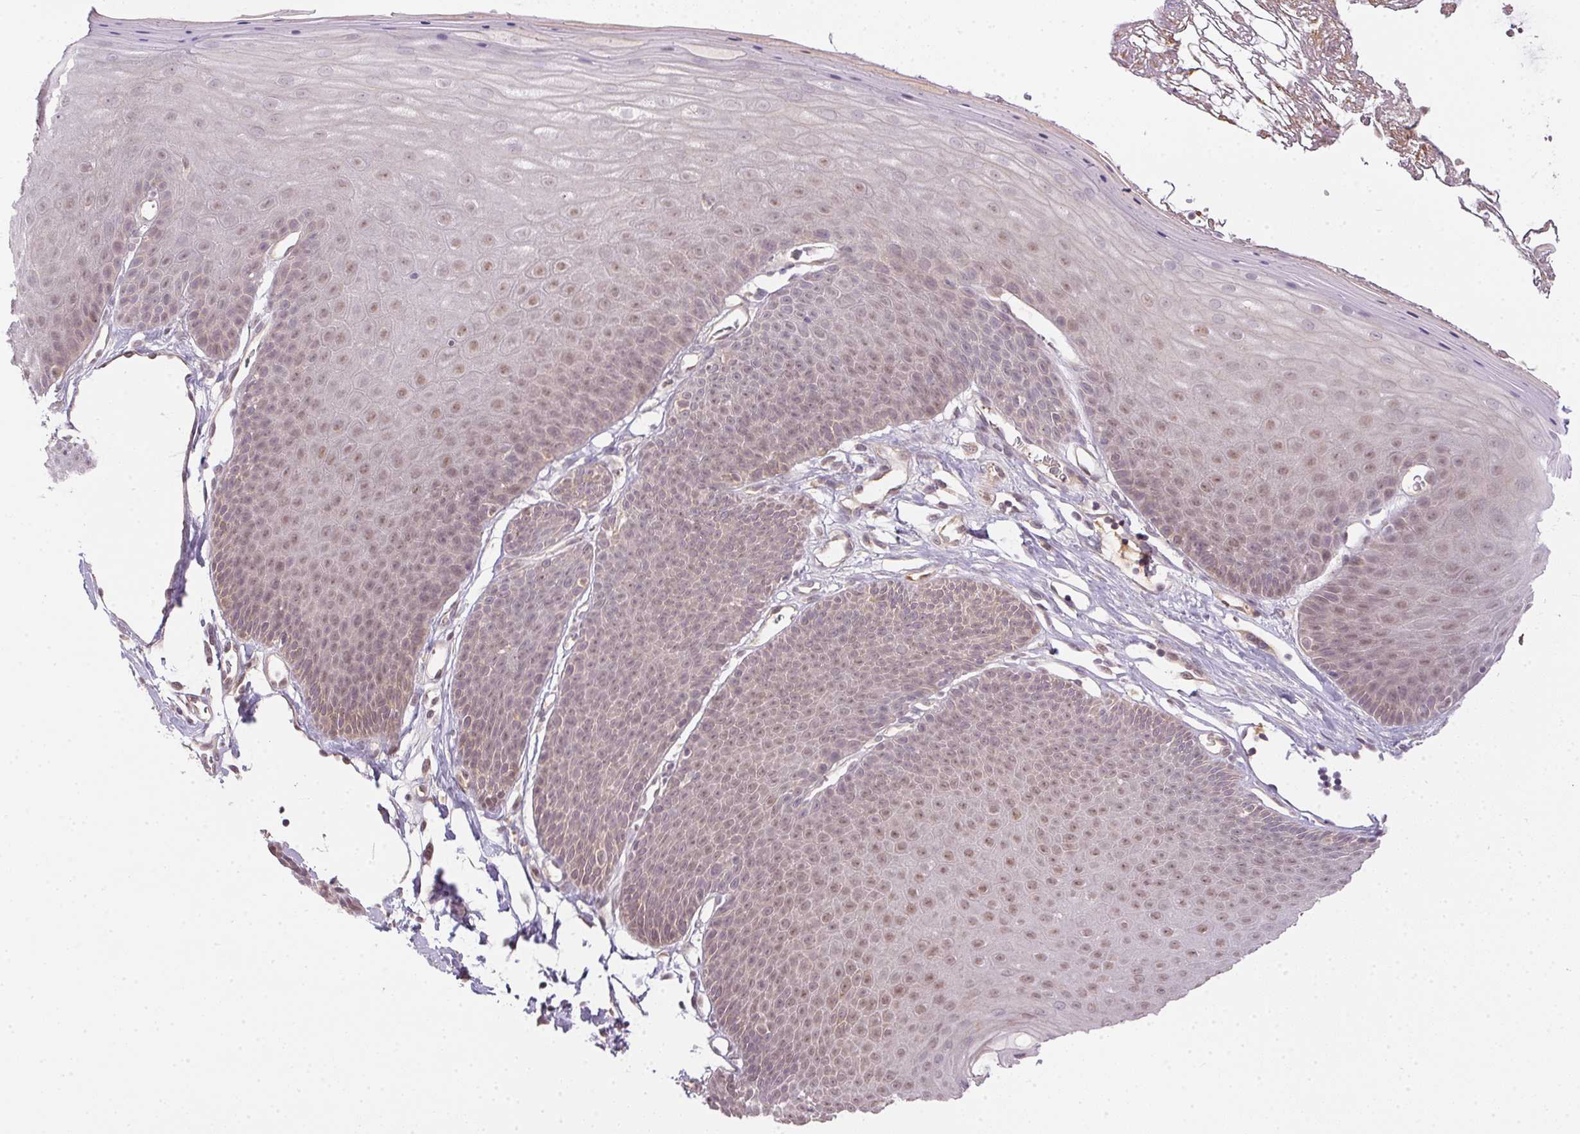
{"staining": {"intensity": "weak", "quantity": "25%-75%", "location": "nuclear"}, "tissue": "skin", "cell_type": "Epidermal cells", "image_type": "normal", "snomed": [{"axis": "morphology", "description": "Normal tissue, NOS"}, {"axis": "topography", "description": "Anal"}], "caption": "High-magnification brightfield microscopy of benign skin stained with DAB (3,3'-diaminobenzidine) (brown) and counterstained with hematoxylin (blue). epidermal cells exhibit weak nuclear expression is identified in about25%-75% of cells. The staining was performed using DAB to visualize the protein expression in brown, while the nuclei were stained in blue with hematoxylin (Magnification: 20x).", "gene": "CFAP92", "patient": {"sex": "male", "age": 53}}